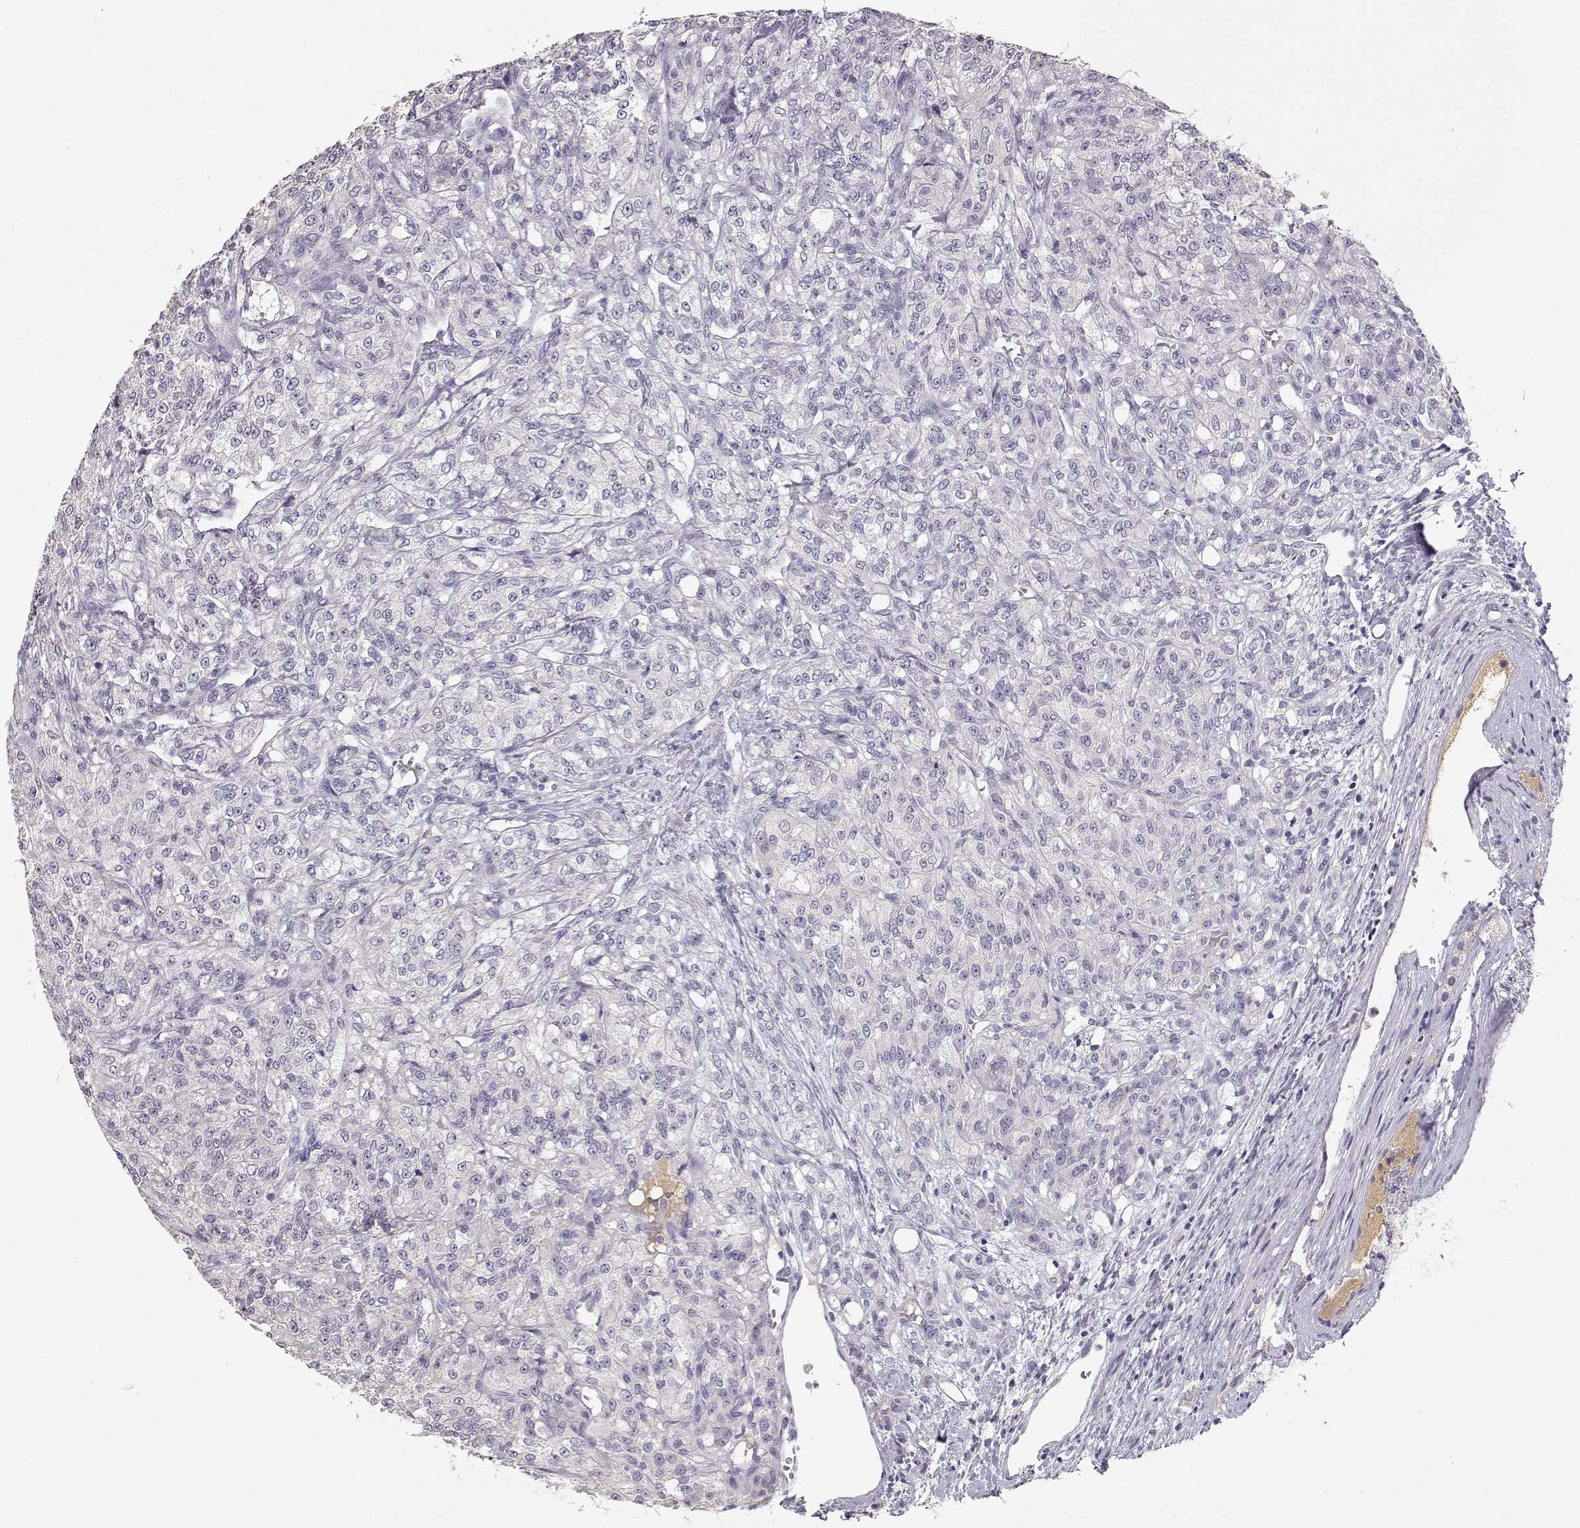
{"staining": {"intensity": "negative", "quantity": "none", "location": "none"}, "tissue": "renal cancer", "cell_type": "Tumor cells", "image_type": "cancer", "snomed": [{"axis": "morphology", "description": "Adenocarcinoma, NOS"}, {"axis": "topography", "description": "Kidney"}], "caption": "A photomicrograph of human renal cancer is negative for staining in tumor cells. (Brightfield microscopy of DAB immunohistochemistry (IHC) at high magnification).", "gene": "TACR1", "patient": {"sex": "female", "age": 63}}